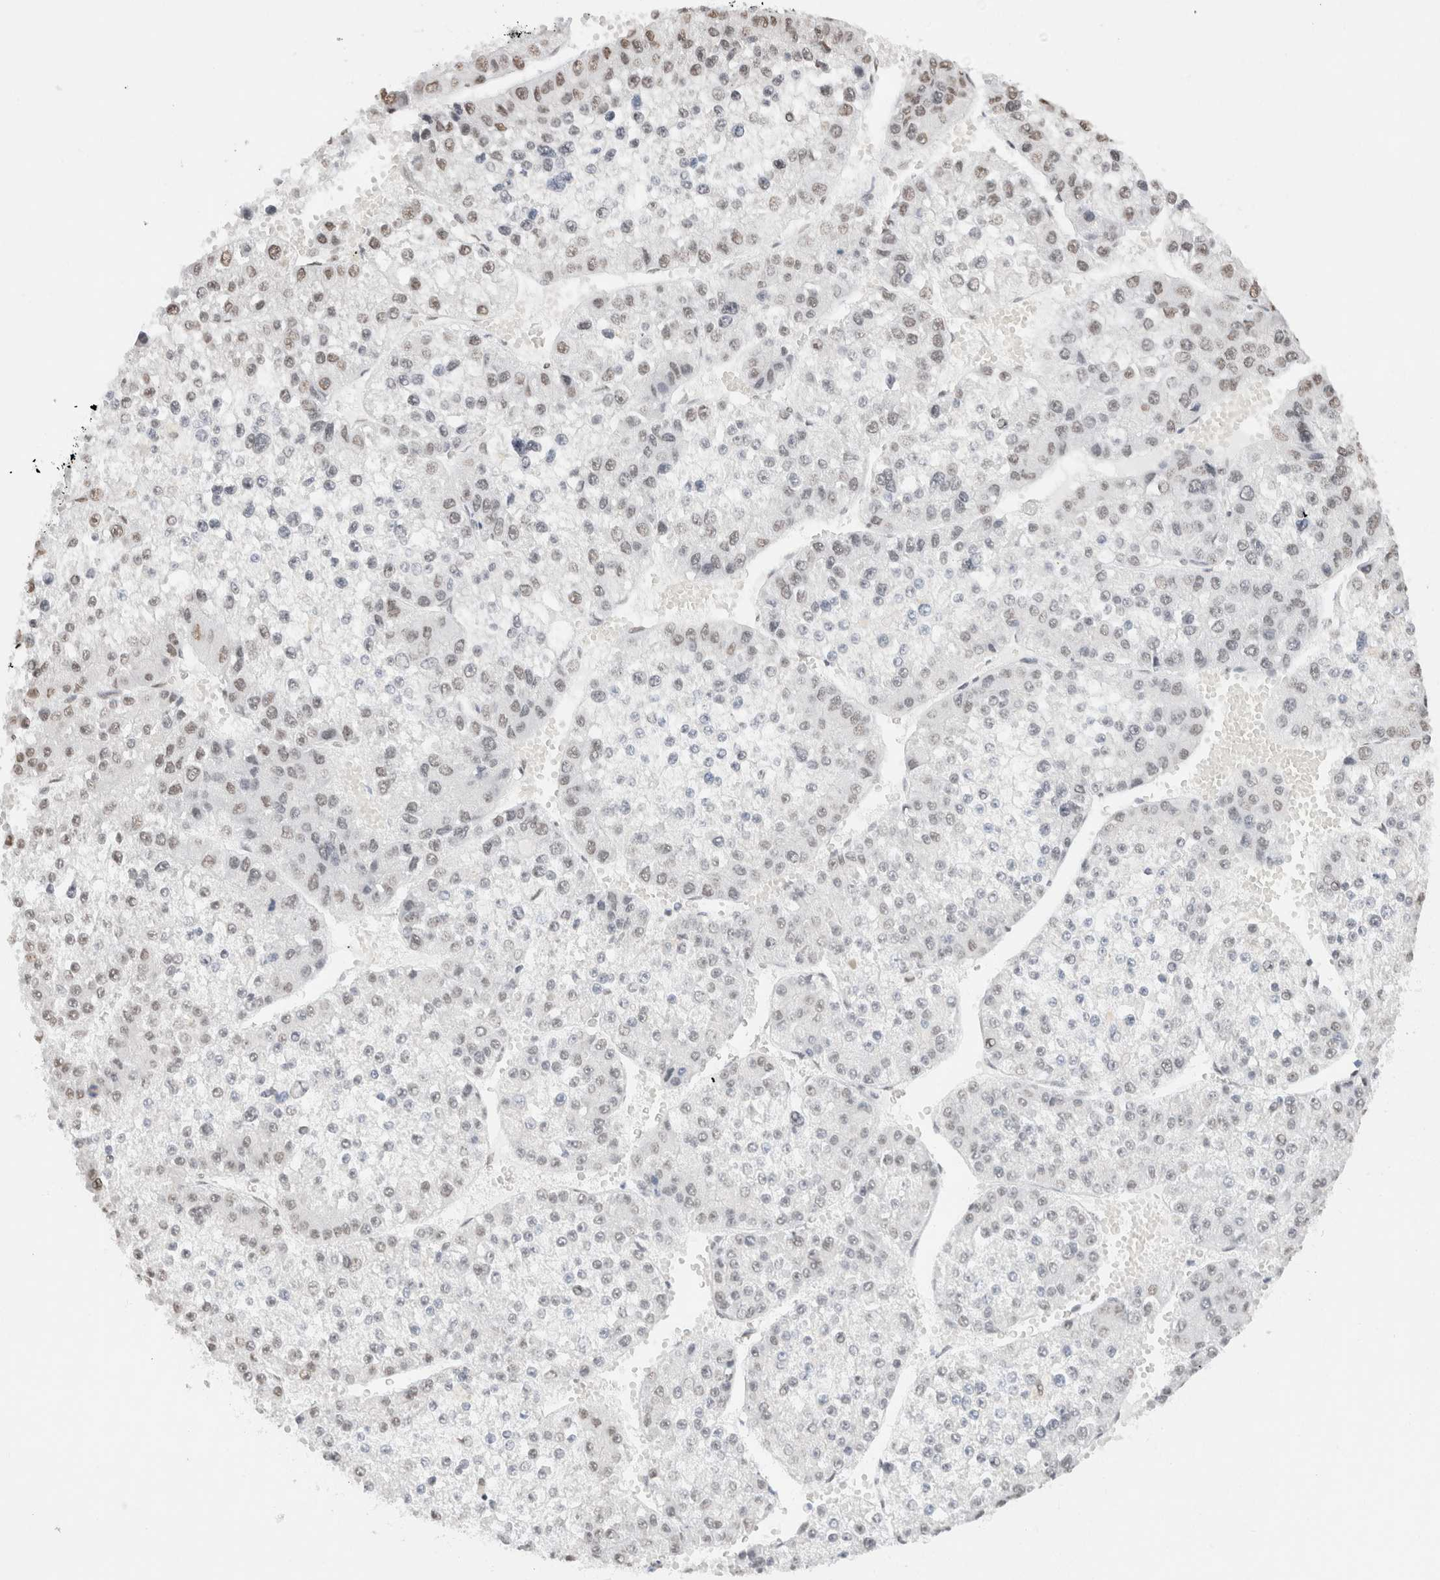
{"staining": {"intensity": "weak", "quantity": "<25%", "location": "nuclear"}, "tissue": "liver cancer", "cell_type": "Tumor cells", "image_type": "cancer", "snomed": [{"axis": "morphology", "description": "Carcinoma, Hepatocellular, NOS"}, {"axis": "topography", "description": "Liver"}], "caption": "There is no significant expression in tumor cells of liver cancer.", "gene": "SUPT3H", "patient": {"sex": "female", "age": 73}}